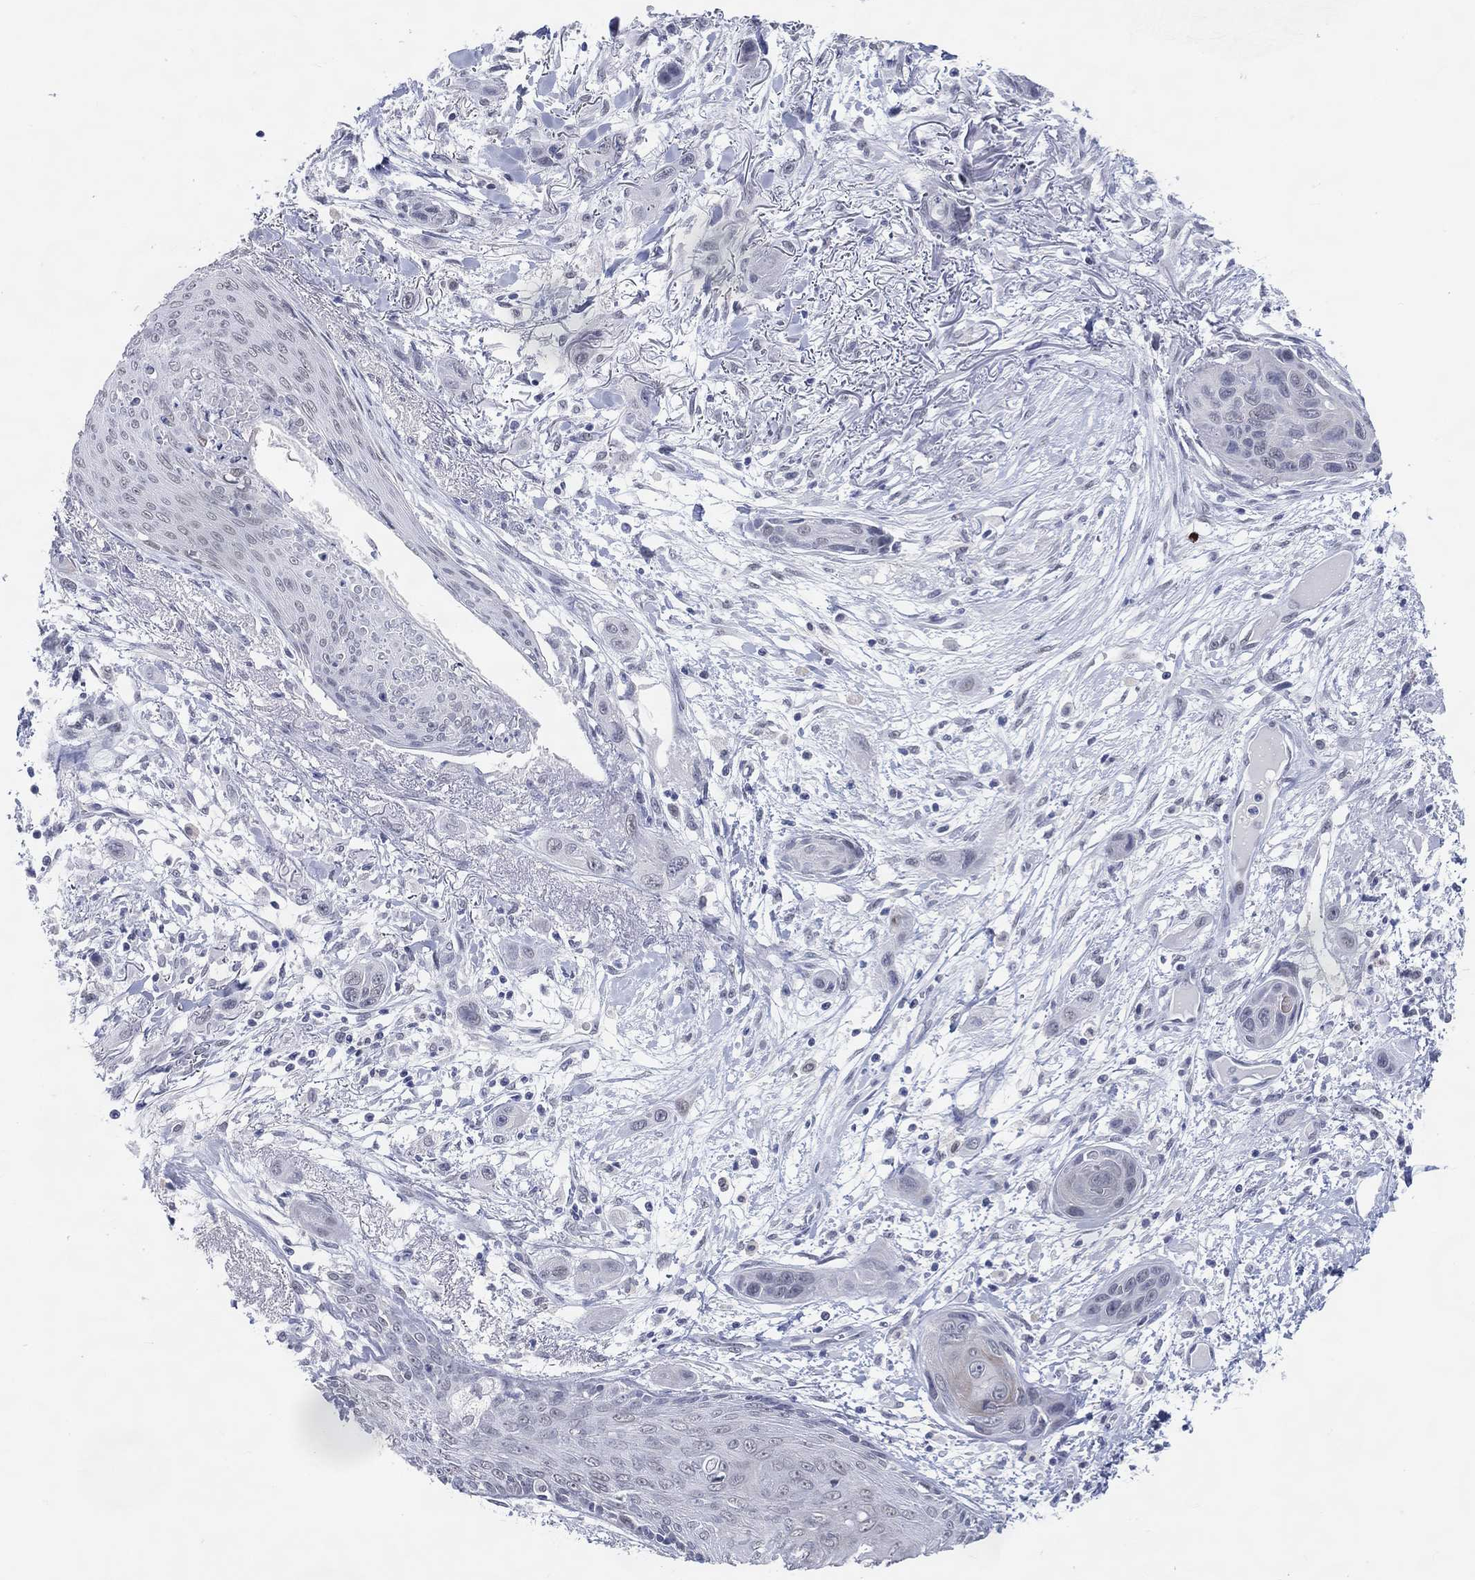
{"staining": {"intensity": "negative", "quantity": "none", "location": "none"}, "tissue": "skin cancer", "cell_type": "Tumor cells", "image_type": "cancer", "snomed": [{"axis": "morphology", "description": "Squamous cell carcinoma, NOS"}, {"axis": "topography", "description": "Skin"}], "caption": "This is an IHC image of skin cancer (squamous cell carcinoma). There is no positivity in tumor cells.", "gene": "CFAP58", "patient": {"sex": "male", "age": 79}}